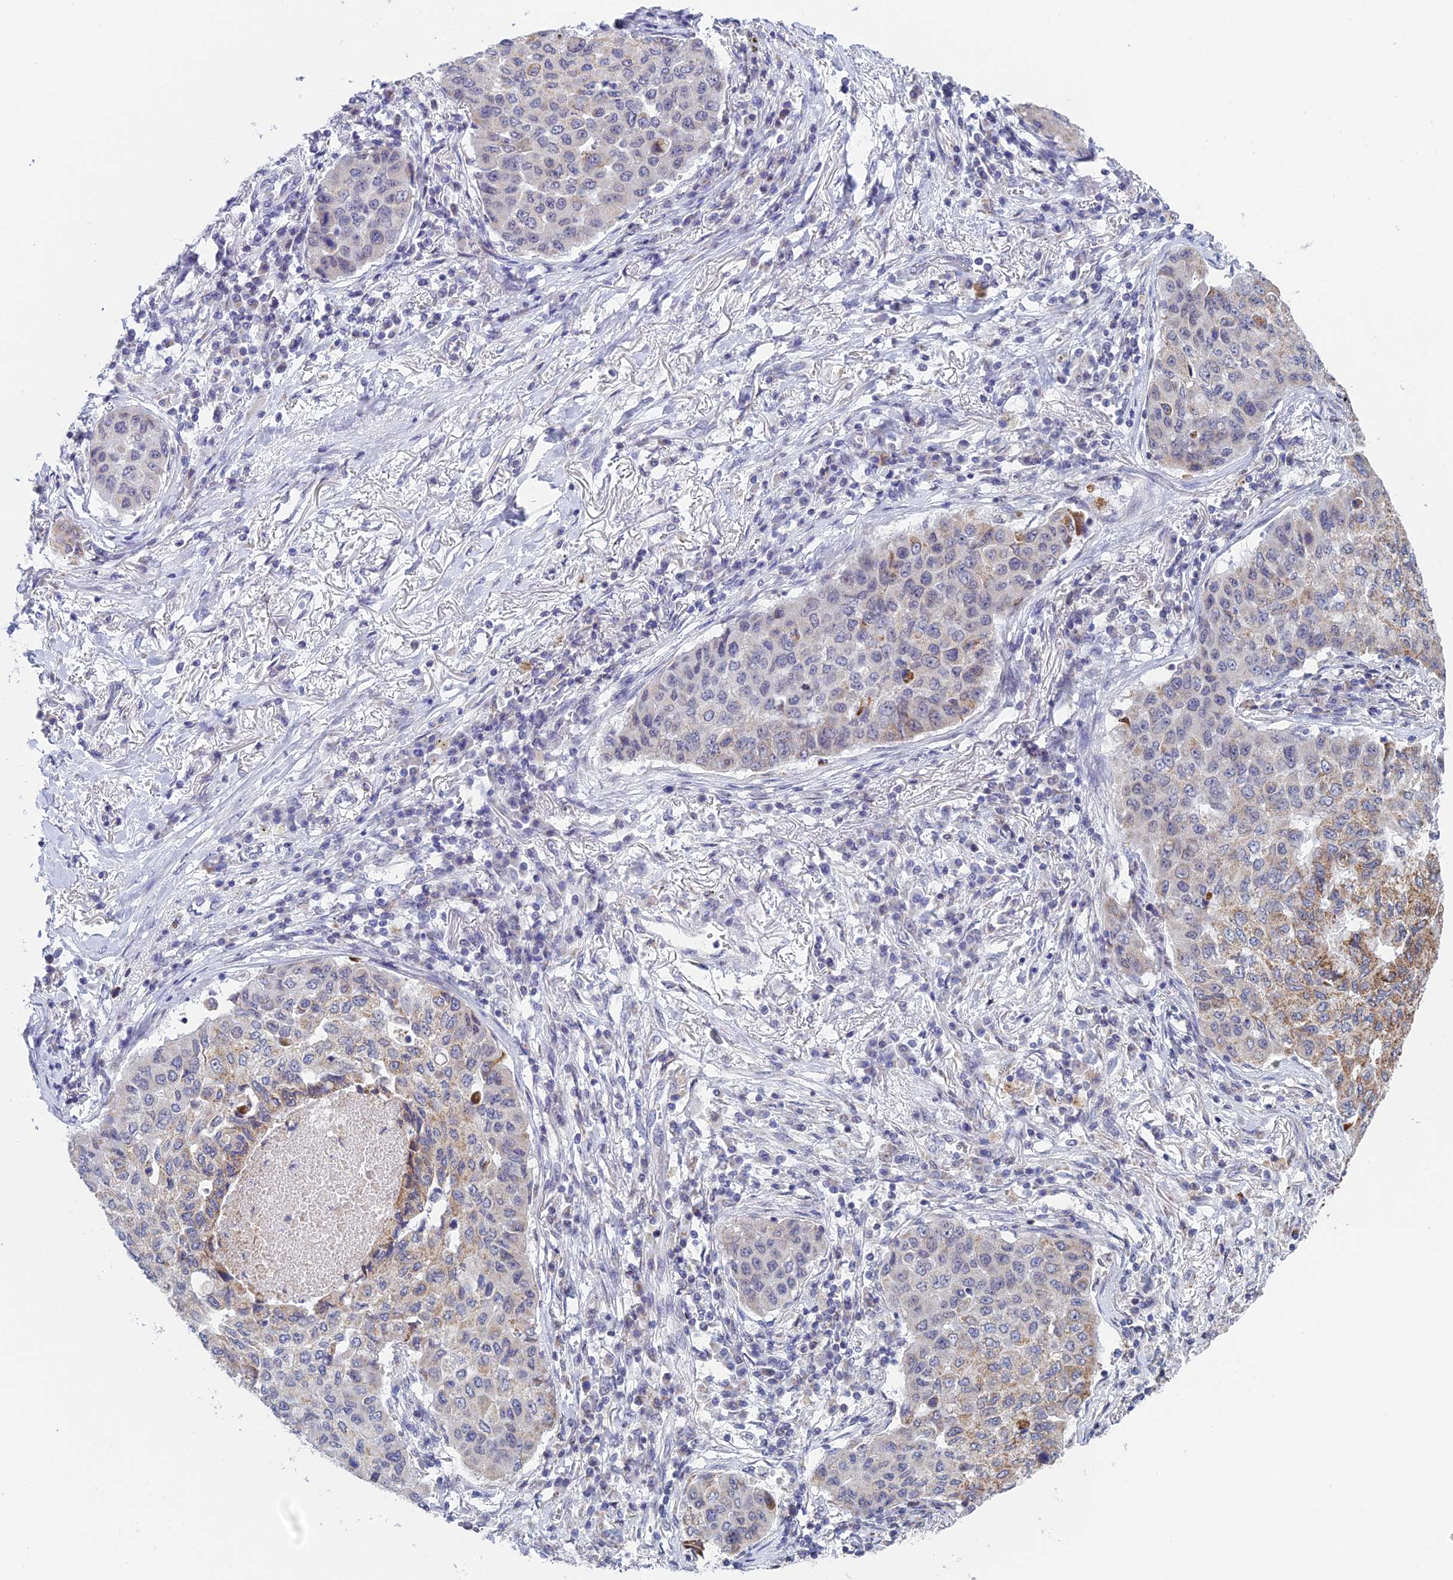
{"staining": {"intensity": "moderate", "quantity": "<25%", "location": "cytoplasmic/membranous"}, "tissue": "lung cancer", "cell_type": "Tumor cells", "image_type": "cancer", "snomed": [{"axis": "morphology", "description": "Squamous cell carcinoma, NOS"}, {"axis": "topography", "description": "Lung"}], "caption": "Lung cancer (squamous cell carcinoma) tissue exhibits moderate cytoplasmic/membranous expression in approximately <25% of tumor cells, visualized by immunohistochemistry.", "gene": "REXO5", "patient": {"sex": "male", "age": 74}}